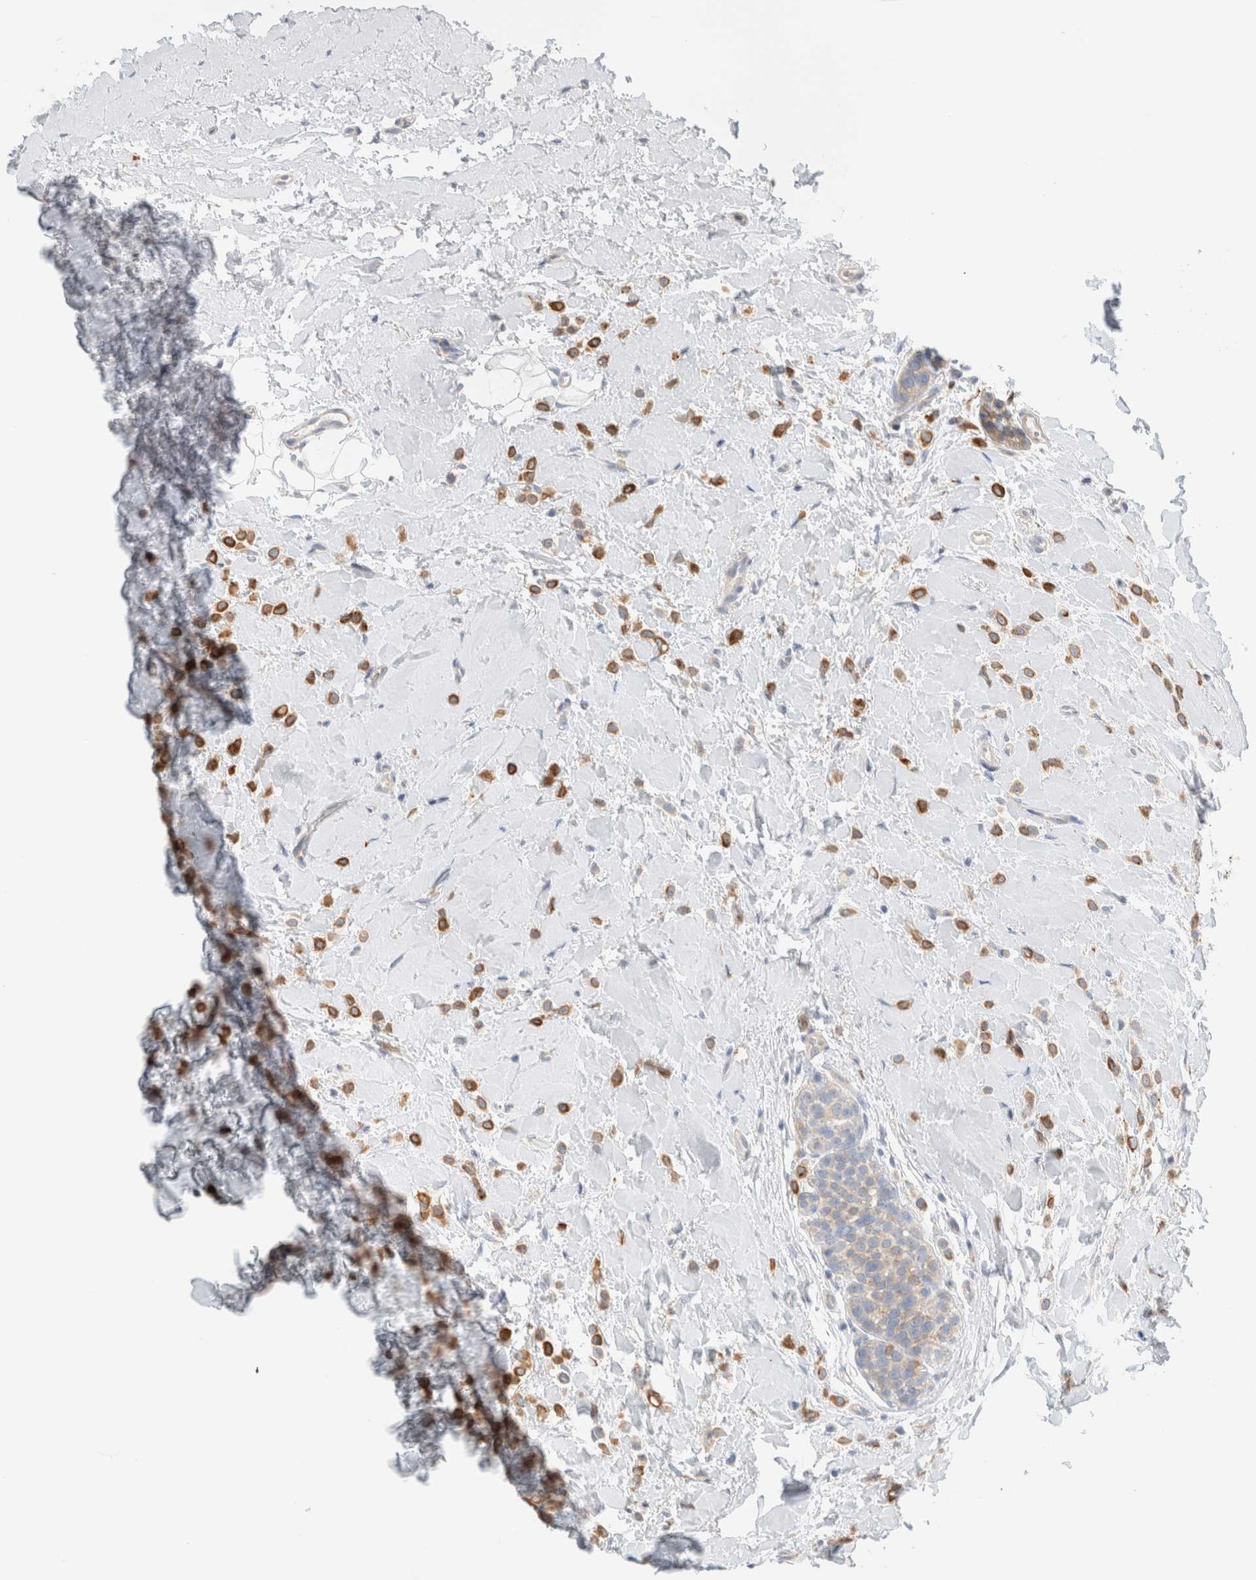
{"staining": {"intensity": "strong", "quantity": ">75%", "location": "cytoplasmic/membranous"}, "tissue": "breast cancer", "cell_type": "Tumor cells", "image_type": "cancer", "snomed": [{"axis": "morphology", "description": "Normal tissue, NOS"}, {"axis": "morphology", "description": "Lobular carcinoma"}, {"axis": "topography", "description": "Breast"}], "caption": "A brown stain shows strong cytoplasmic/membranous expression of a protein in breast cancer (lobular carcinoma) tumor cells.", "gene": "SDR16C5", "patient": {"sex": "female", "age": 50}}